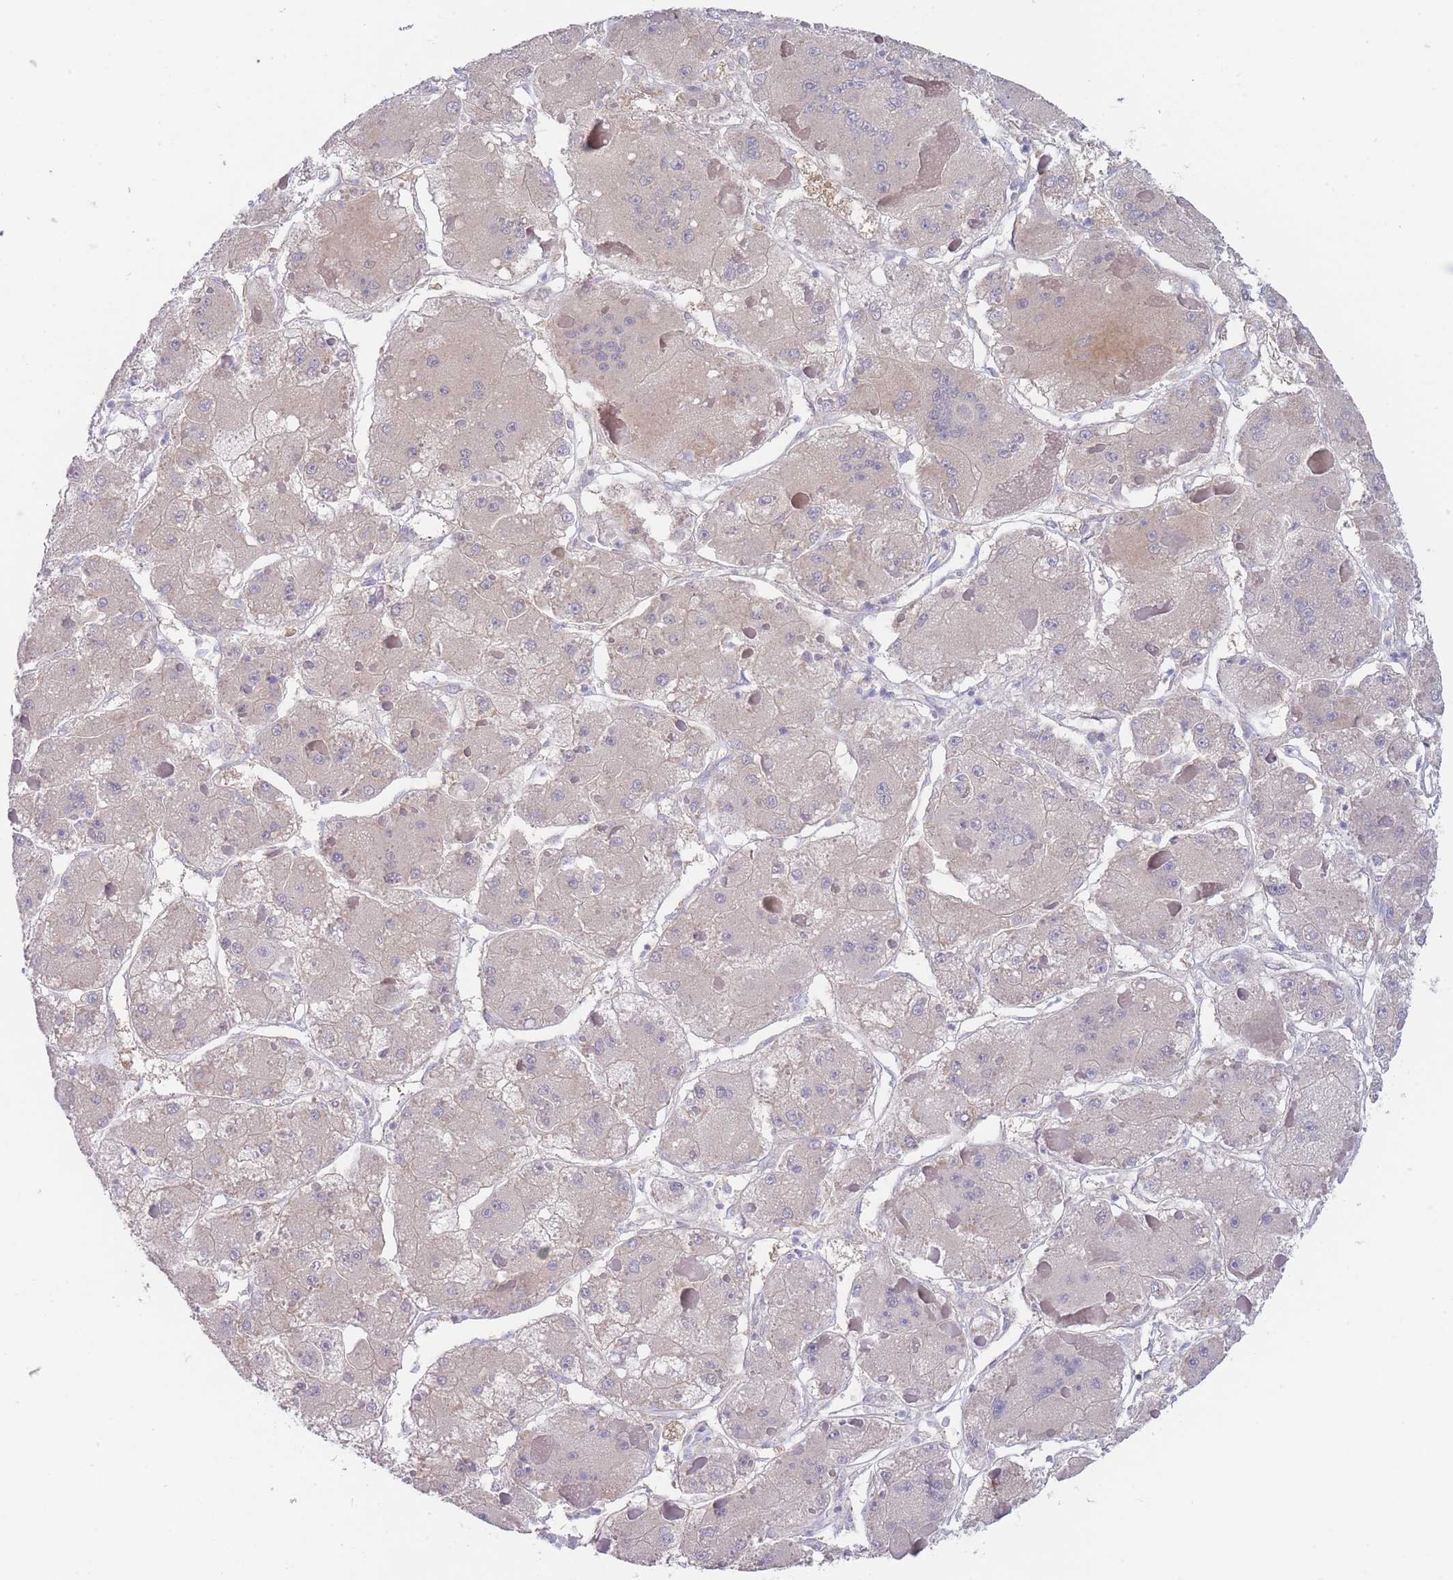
{"staining": {"intensity": "weak", "quantity": "<25%", "location": "cytoplasmic/membranous"}, "tissue": "liver cancer", "cell_type": "Tumor cells", "image_type": "cancer", "snomed": [{"axis": "morphology", "description": "Carcinoma, Hepatocellular, NOS"}, {"axis": "topography", "description": "Liver"}], "caption": "Tumor cells show no significant protein positivity in liver hepatocellular carcinoma.", "gene": "ZNF281", "patient": {"sex": "female", "age": 73}}